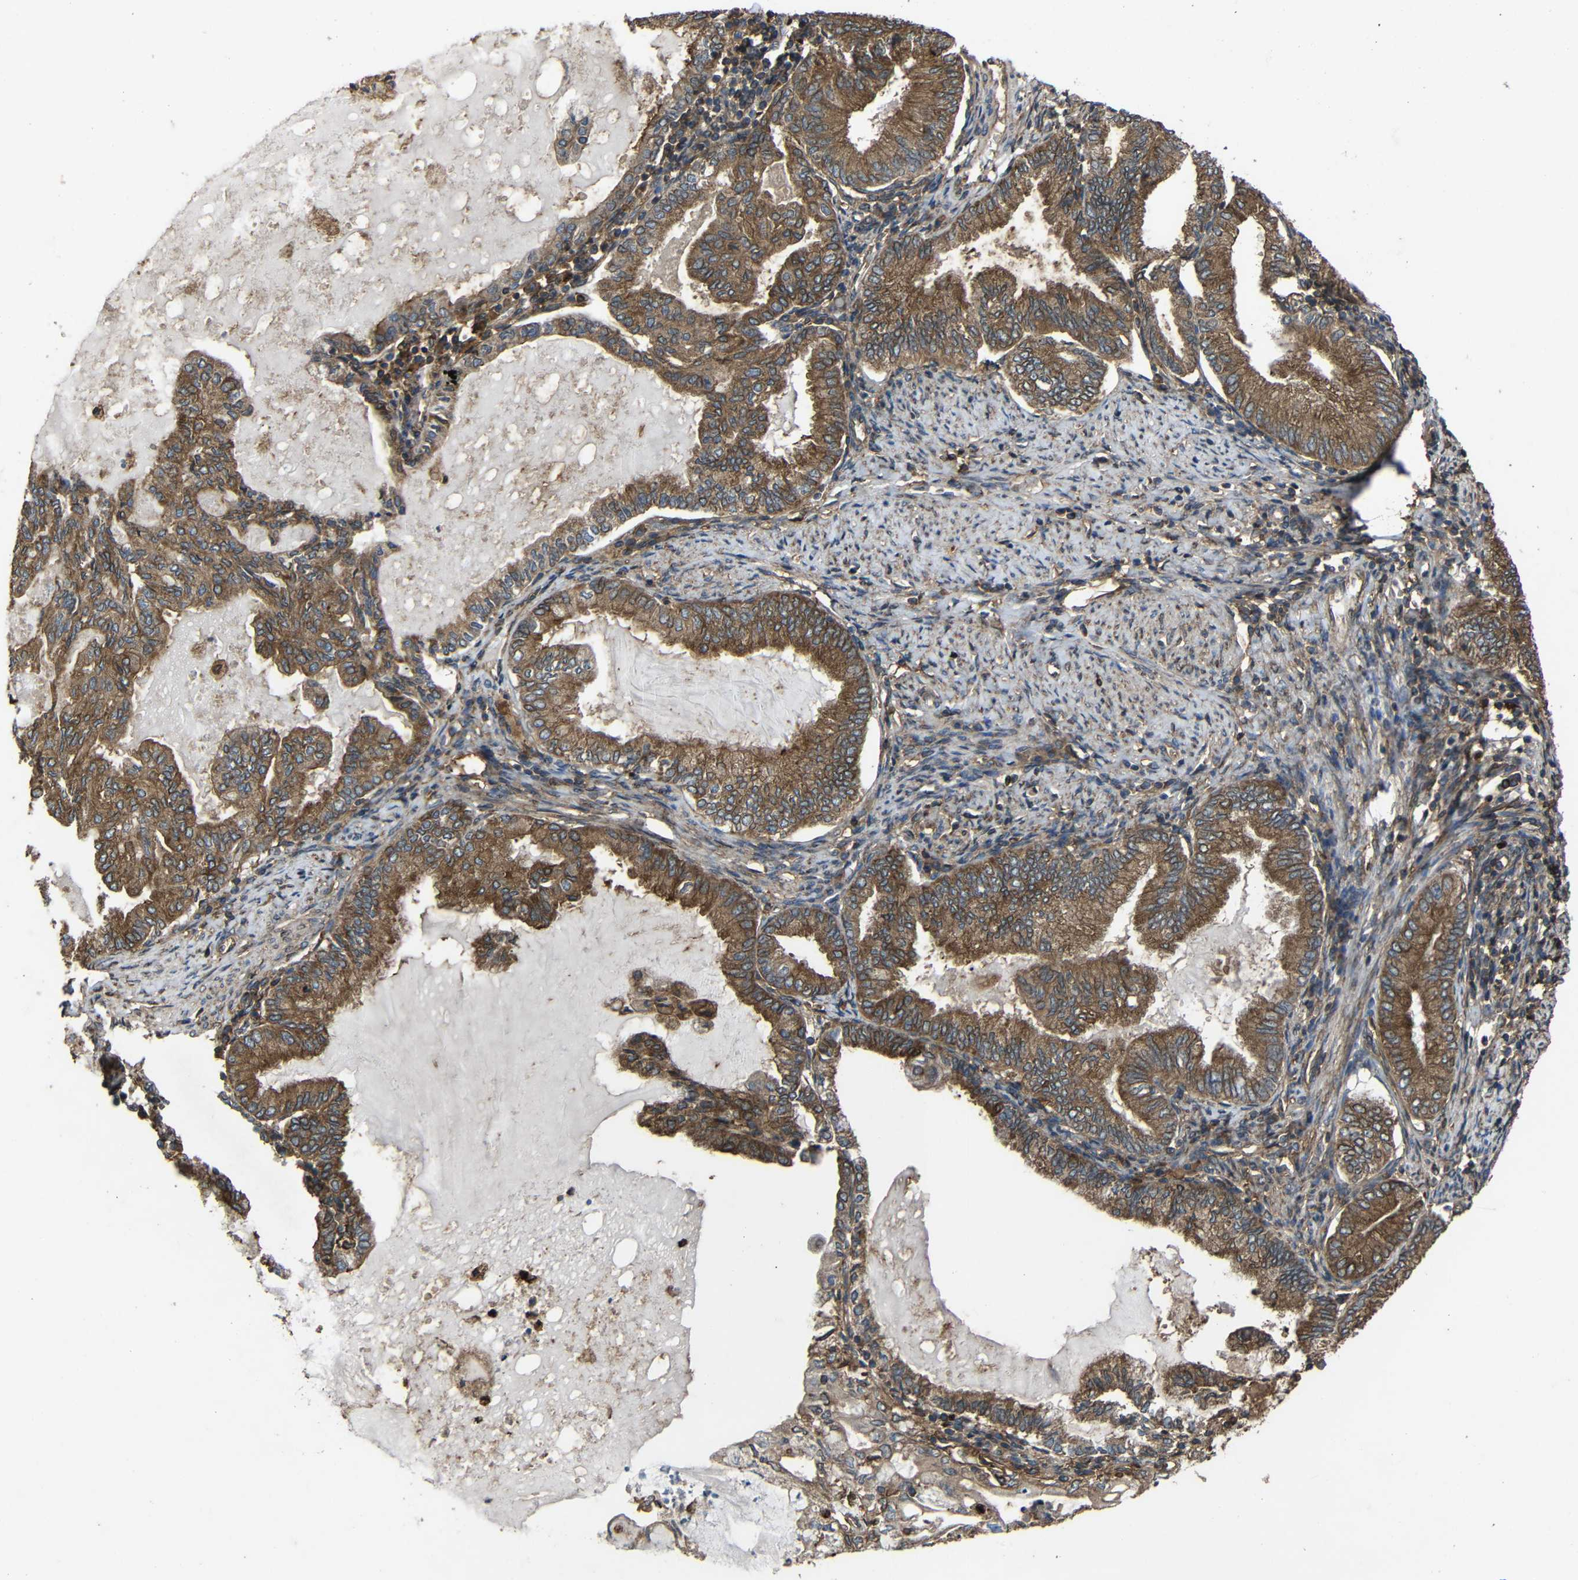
{"staining": {"intensity": "moderate", "quantity": ">75%", "location": "cytoplasmic/membranous"}, "tissue": "endometrial cancer", "cell_type": "Tumor cells", "image_type": "cancer", "snomed": [{"axis": "morphology", "description": "Adenocarcinoma, NOS"}, {"axis": "topography", "description": "Endometrium"}], "caption": "A brown stain shows moderate cytoplasmic/membranous staining of a protein in human endometrial adenocarcinoma tumor cells. (Brightfield microscopy of DAB IHC at high magnification).", "gene": "TREM2", "patient": {"sex": "female", "age": 86}}